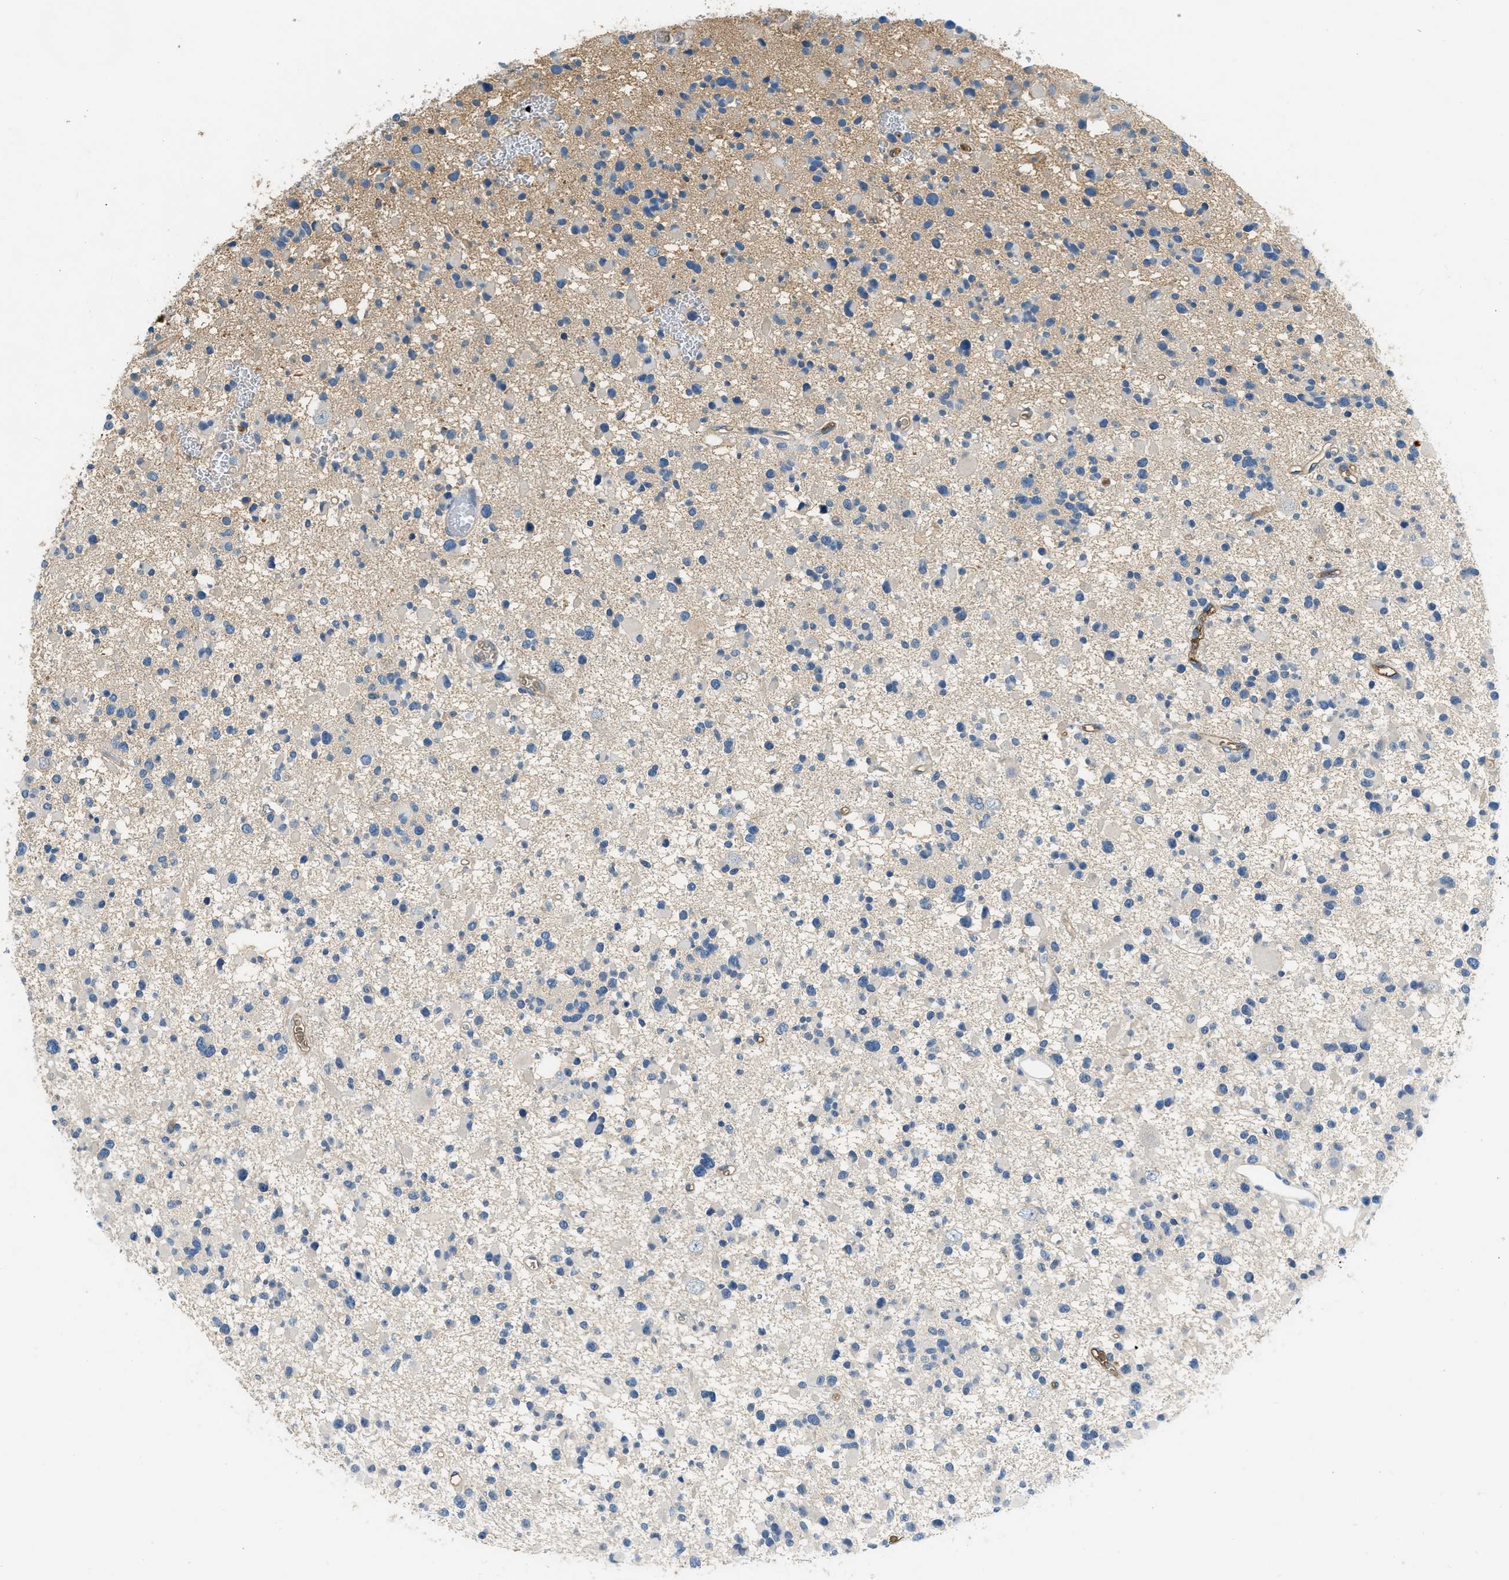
{"staining": {"intensity": "negative", "quantity": "none", "location": "none"}, "tissue": "glioma", "cell_type": "Tumor cells", "image_type": "cancer", "snomed": [{"axis": "morphology", "description": "Glioma, malignant, Low grade"}, {"axis": "topography", "description": "Brain"}], "caption": "Immunohistochemistry photomicrograph of glioma stained for a protein (brown), which shows no staining in tumor cells.", "gene": "STC1", "patient": {"sex": "female", "age": 22}}